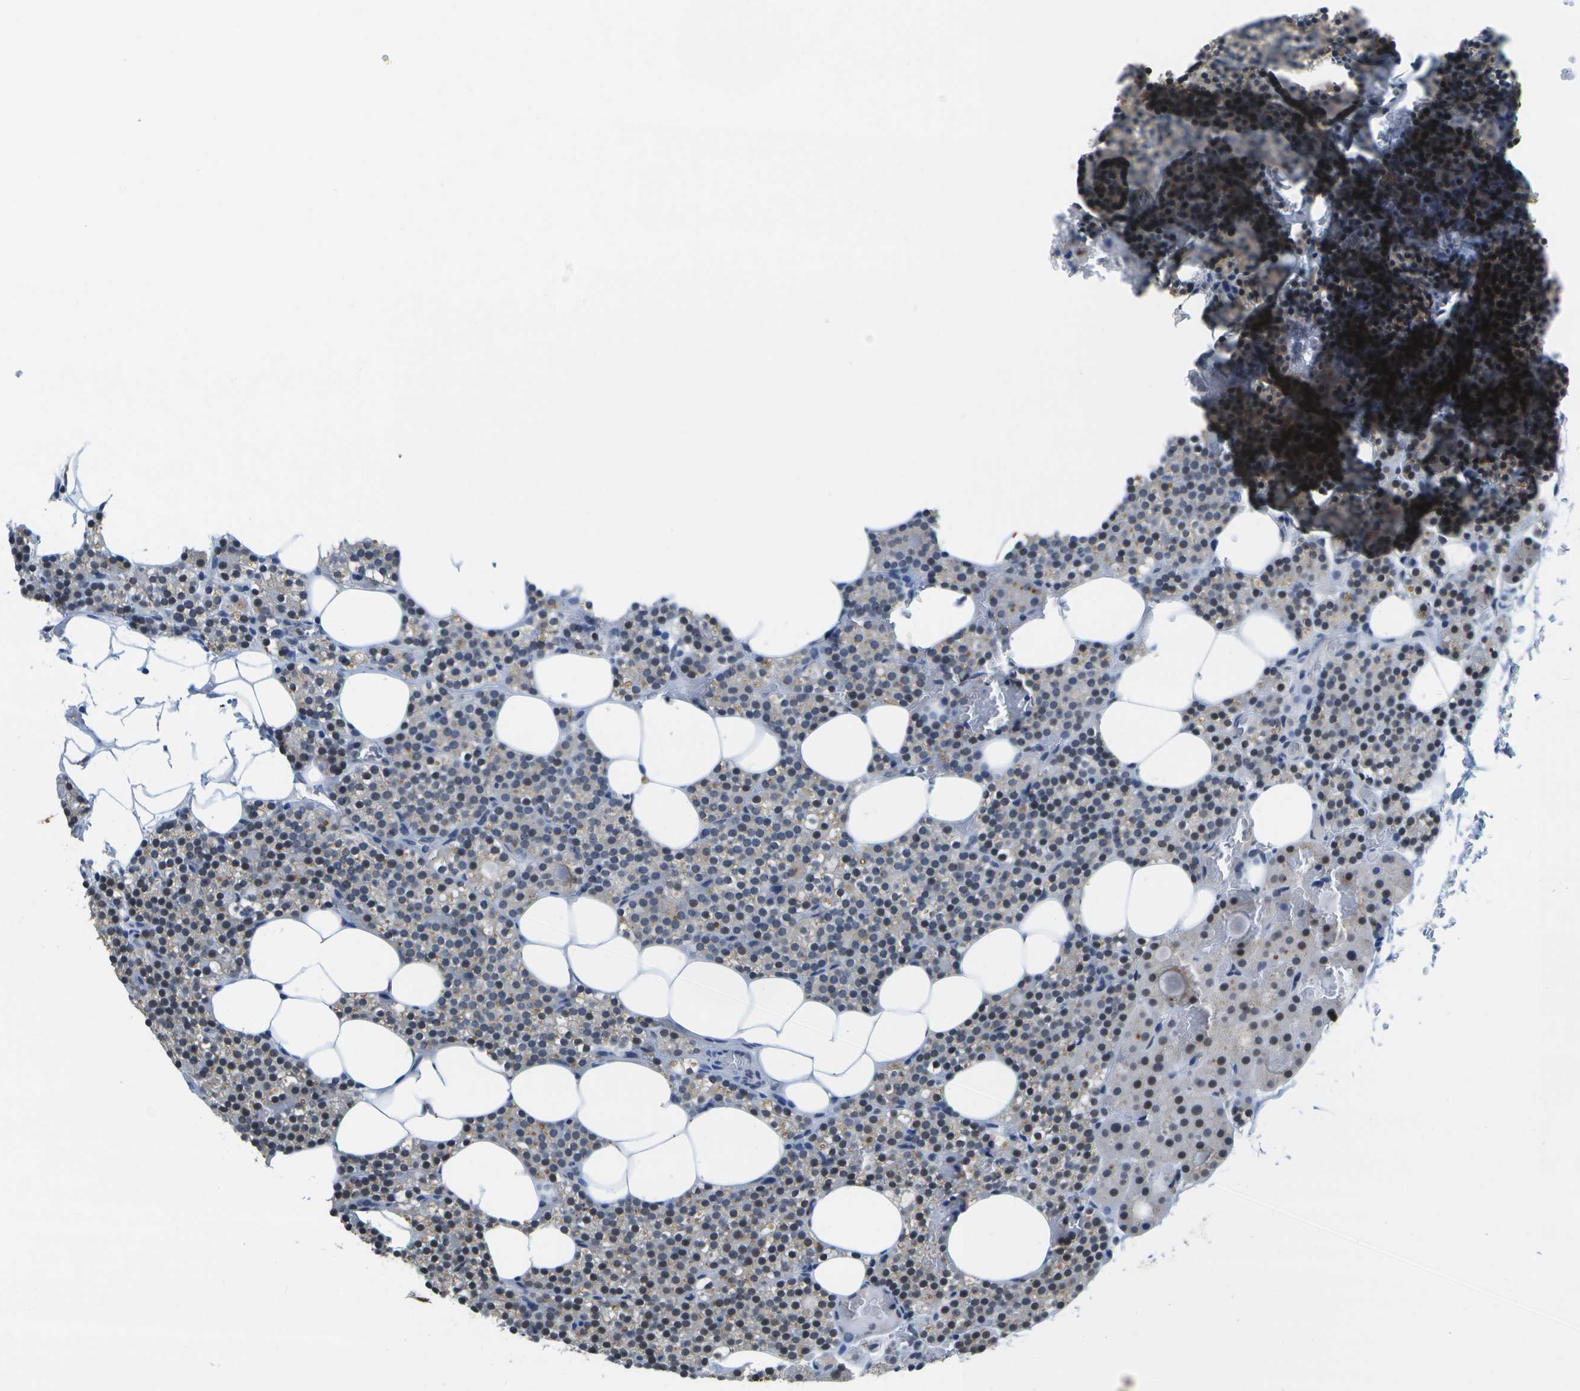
{"staining": {"intensity": "moderate", "quantity": "25%-75%", "location": "nuclear"}, "tissue": "parathyroid gland", "cell_type": "Glandular cells", "image_type": "normal", "snomed": [{"axis": "morphology", "description": "Normal tissue, NOS"}, {"axis": "morphology", "description": "Inflammation chronic"}, {"axis": "morphology", "description": "Goiter, colloid"}, {"axis": "topography", "description": "Thyroid gland"}, {"axis": "topography", "description": "Parathyroid gland"}], "caption": "About 25%-75% of glandular cells in benign parathyroid gland show moderate nuclear protein positivity as visualized by brown immunohistochemical staining.", "gene": "DSE", "patient": {"sex": "male", "age": 65}}